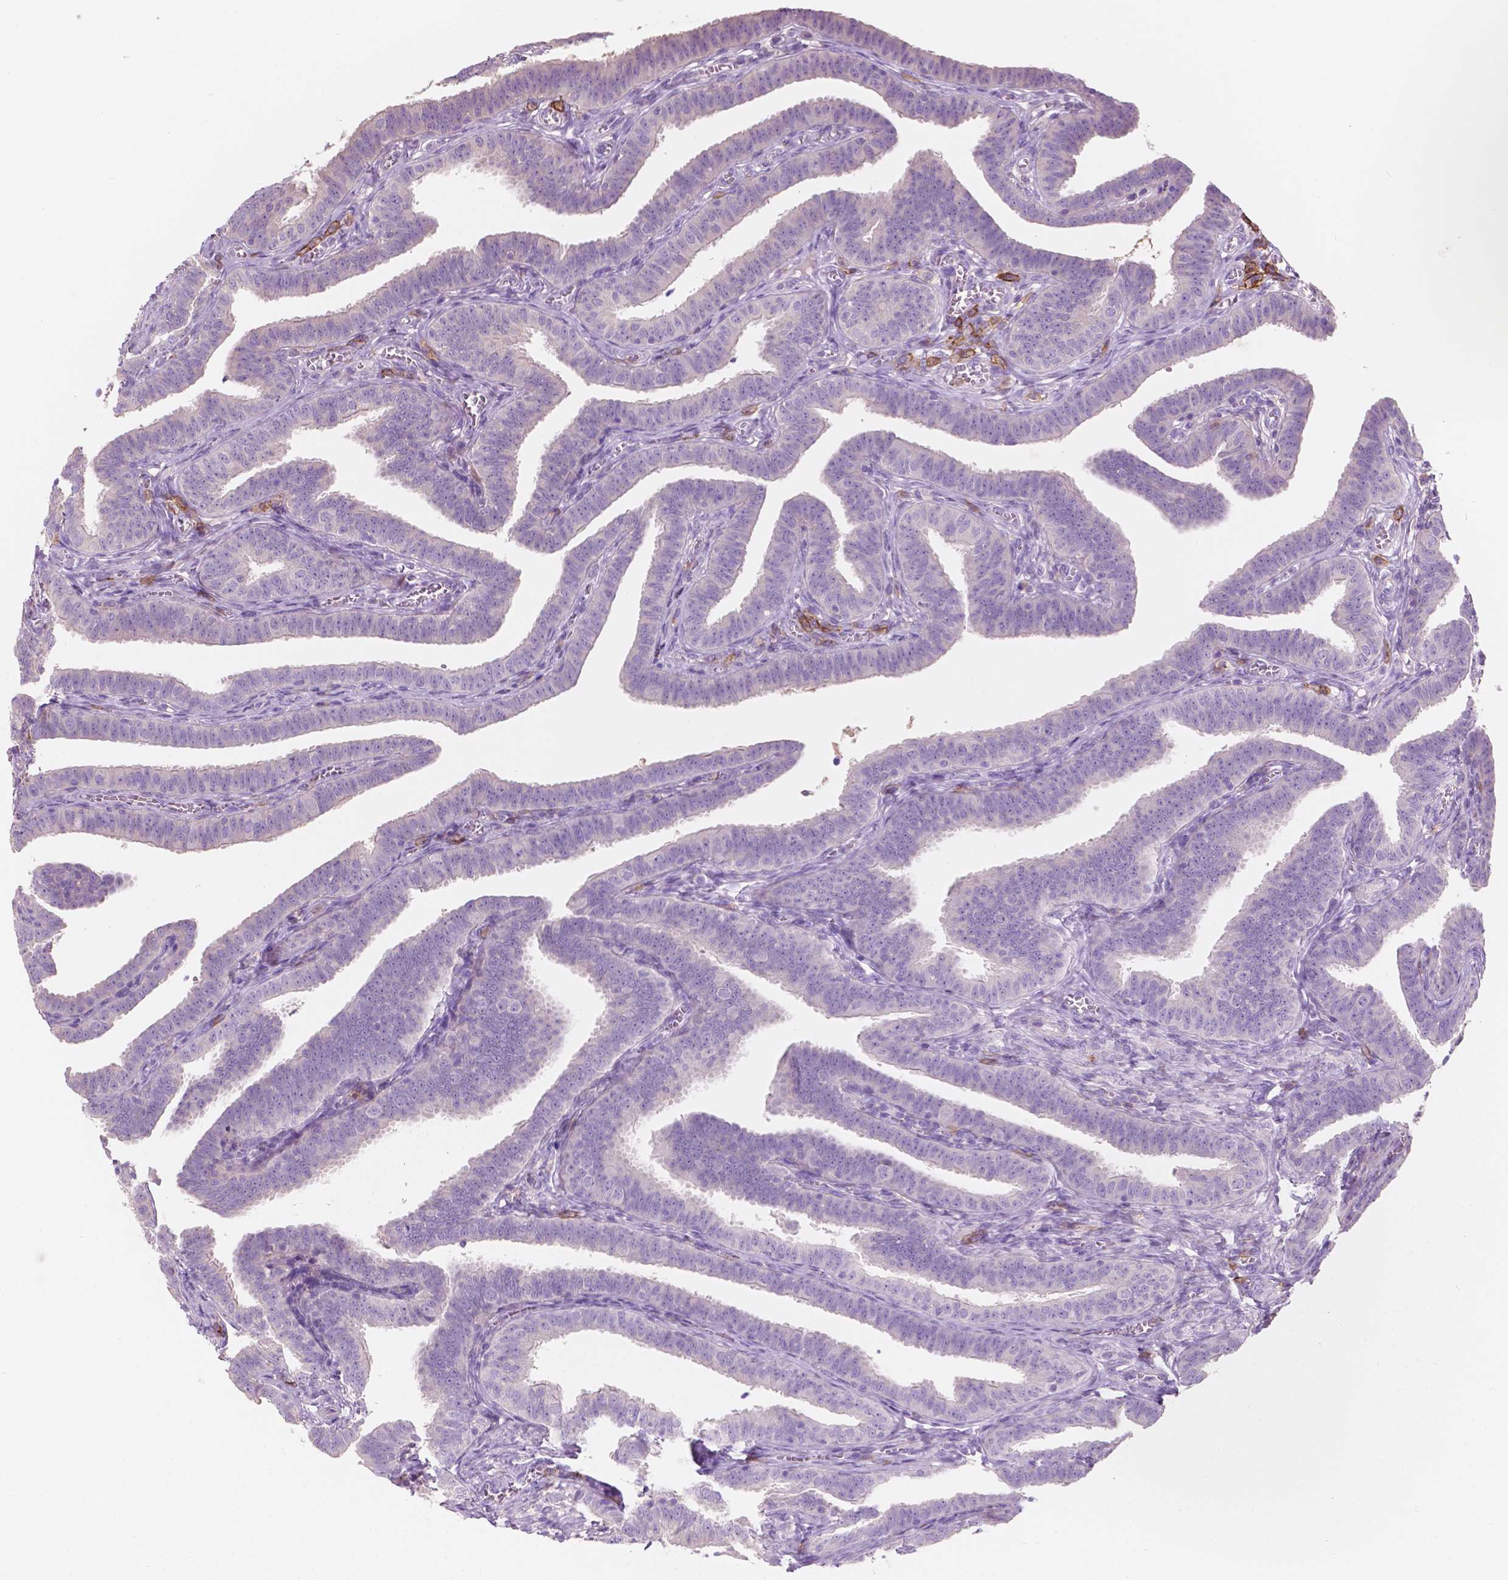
{"staining": {"intensity": "negative", "quantity": "none", "location": "none"}, "tissue": "fallopian tube", "cell_type": "Glandular cells", "image_type": "normal", "snomed": [{"axis": "morphology", "description": "Normal tissue, NOS"}, {"axis": "topography", "description": "Fallopian tube"}], "caption": "This is a image of immunohistochemistry staining of benign fallopian tube, which shows no expression in glandular cells.", "gene": "SEMA4A", "patient": {"sex": "female", "age": 25}}